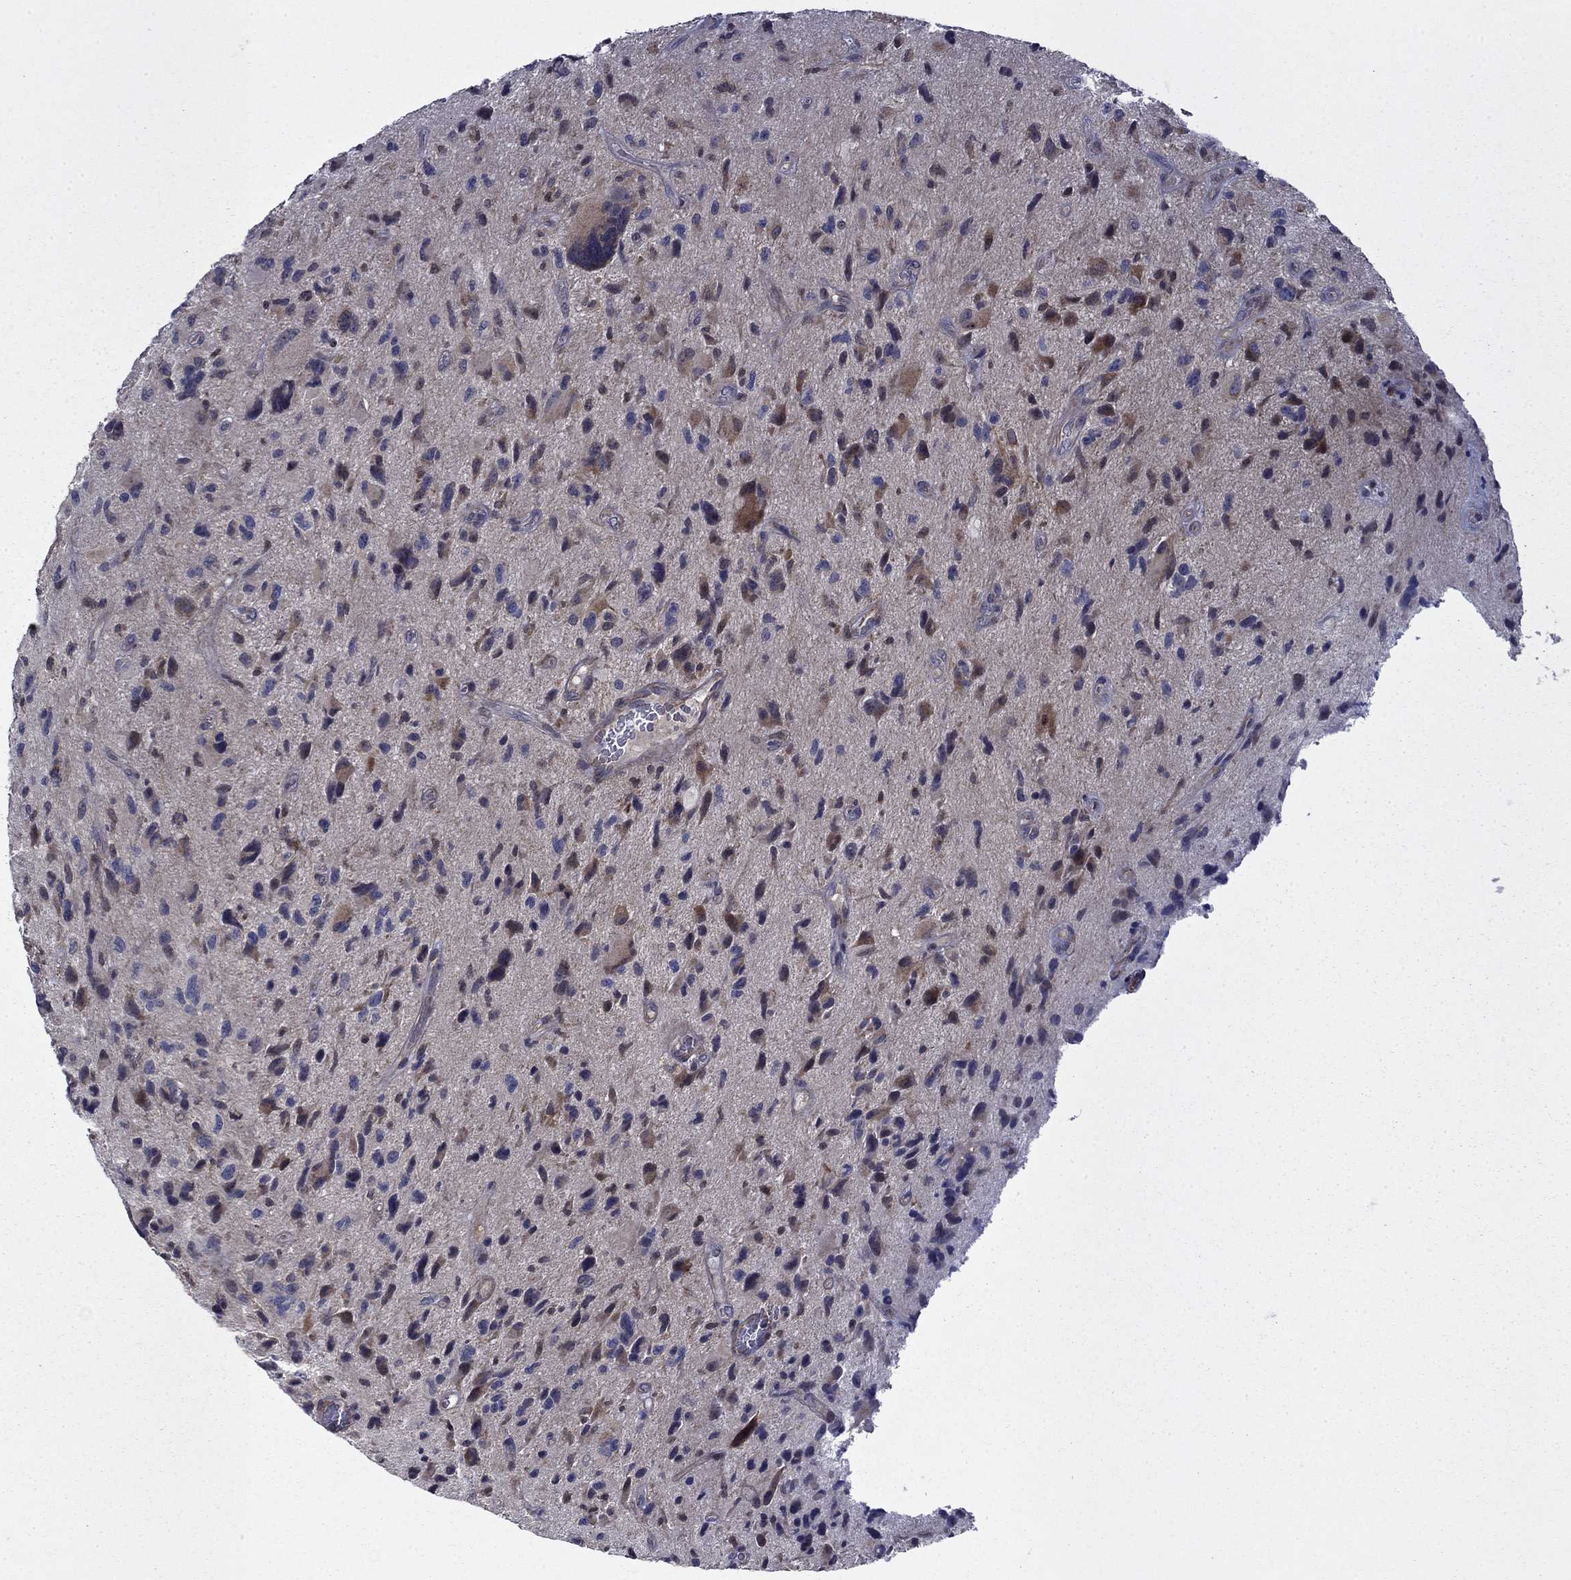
{"staining": {"intensity": "negative", "quantity": "none", "location": "none"}, "tissue": "glioma", "cell_type": "Tumor cells", "image_type": "cancer", "snomed": [{"axis": "morphology", "description": "Glioma, malignant, NOS"}, {"axis": "morphology", "description": "Glioma, malignant, High grade"}, {"axis": "topography", "description": "Brain"}], "caption": "This micrograph is of malignant glioma stained with immunohistochemistry (IHC) to label a protein in brown with the nuclei are counter-stained blue. There is no positivity in tumor cells. (Brightfield microscopy of DAB (3,3'-diaminobenzidine) immunohistochemistry at high magnification).", "gene": "TPMT", "patient": {"sex": "female", "age": 71}}